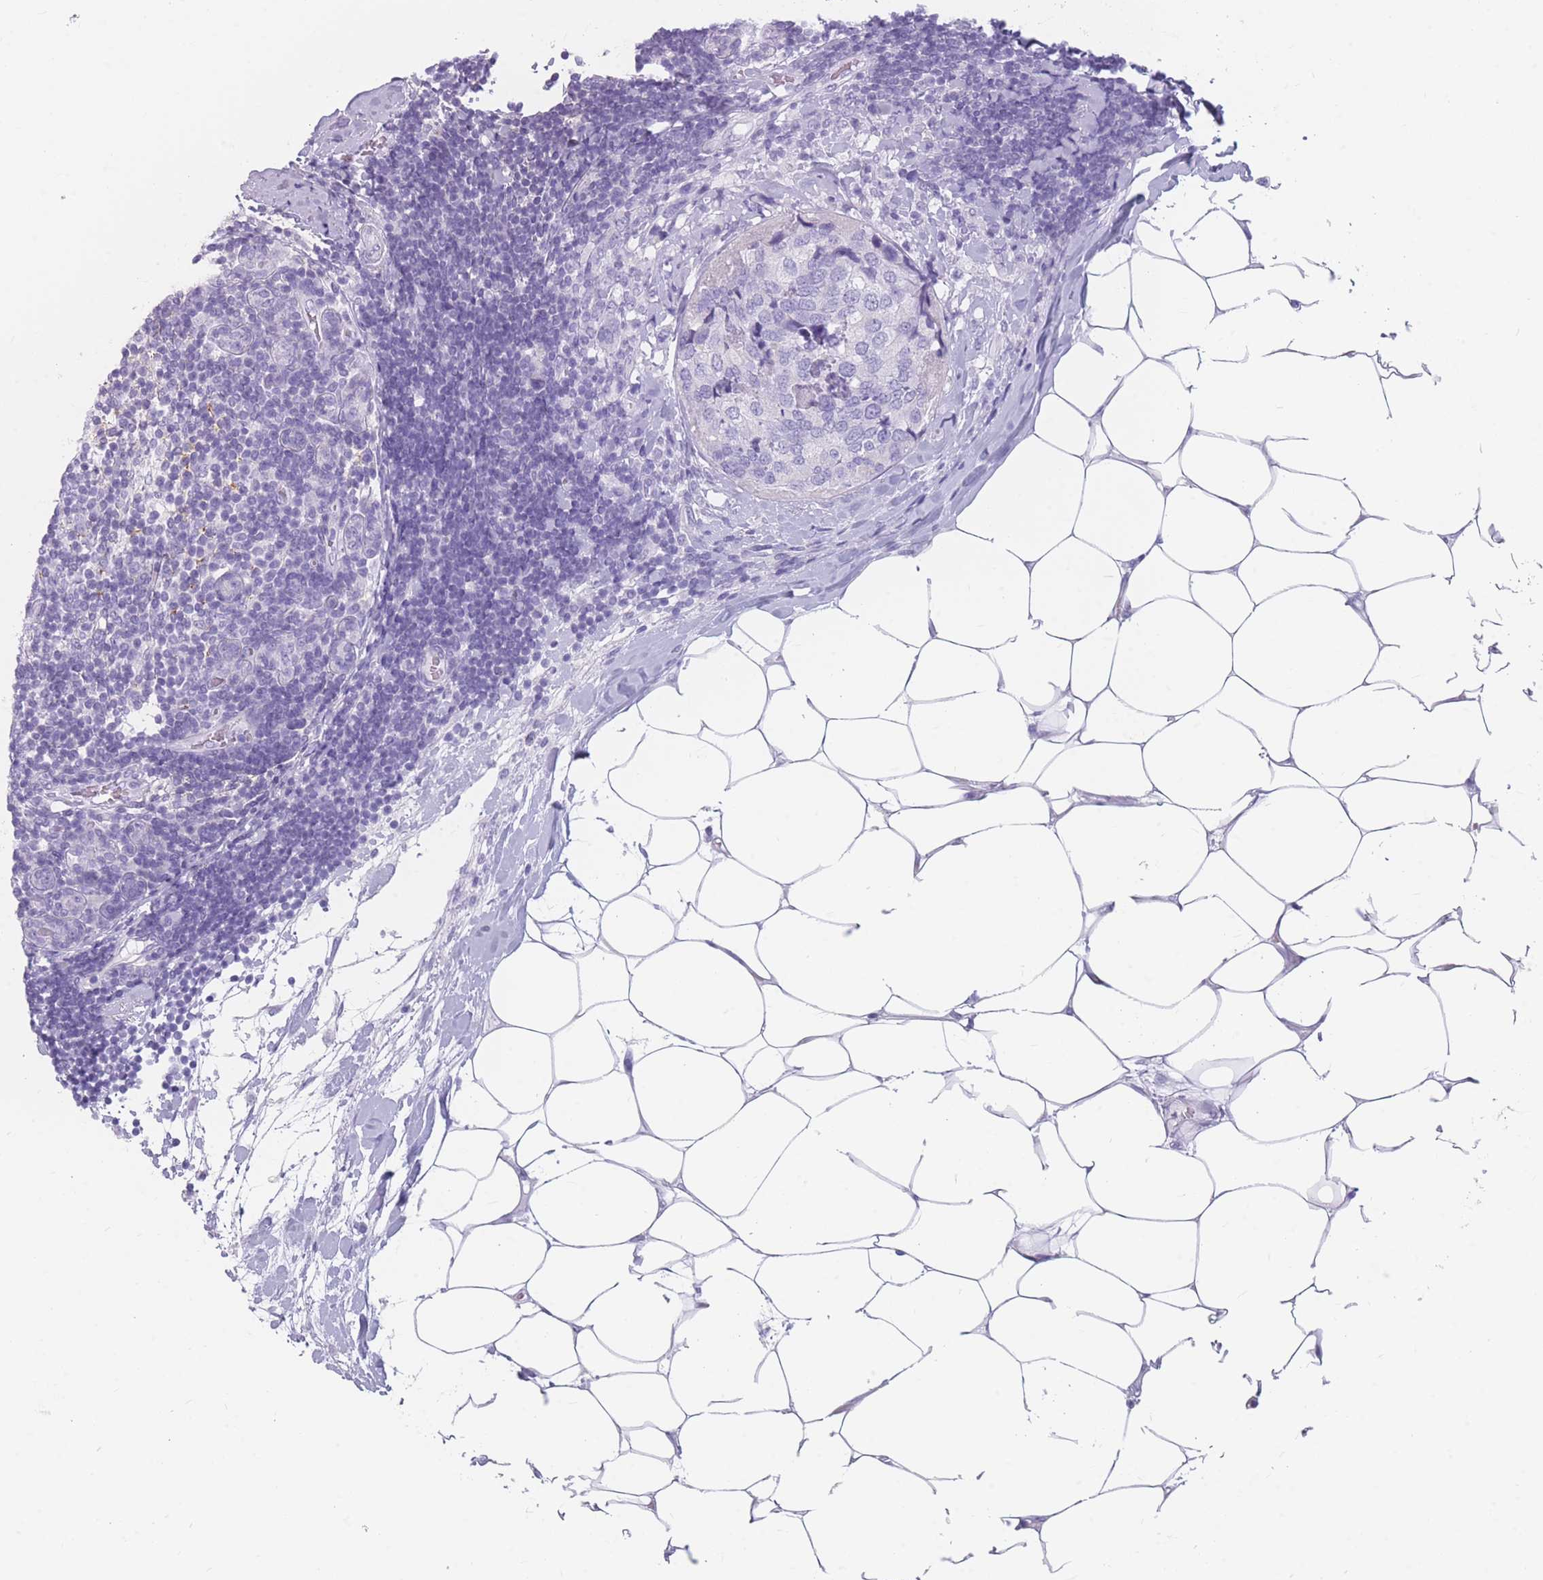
{"staining": {"intensity": "negative", "quantity": "none", "location": "none"}, "tissue": "breast cancer", "cell_type": "Tumor cells", "image_type": "cancer", "snomed": [{"axis": "morphology", "description": "Lobular carcinoma"}, {"axis": "topography", "description": "Breast"}], "caption": "Lobular carcinoma (breast) stained for a protein using immunohistochemistry (IHC) exhibits no expression tumor cells.", "gene": "CCNO", "patient": {"sex": "female", "age": 59}}